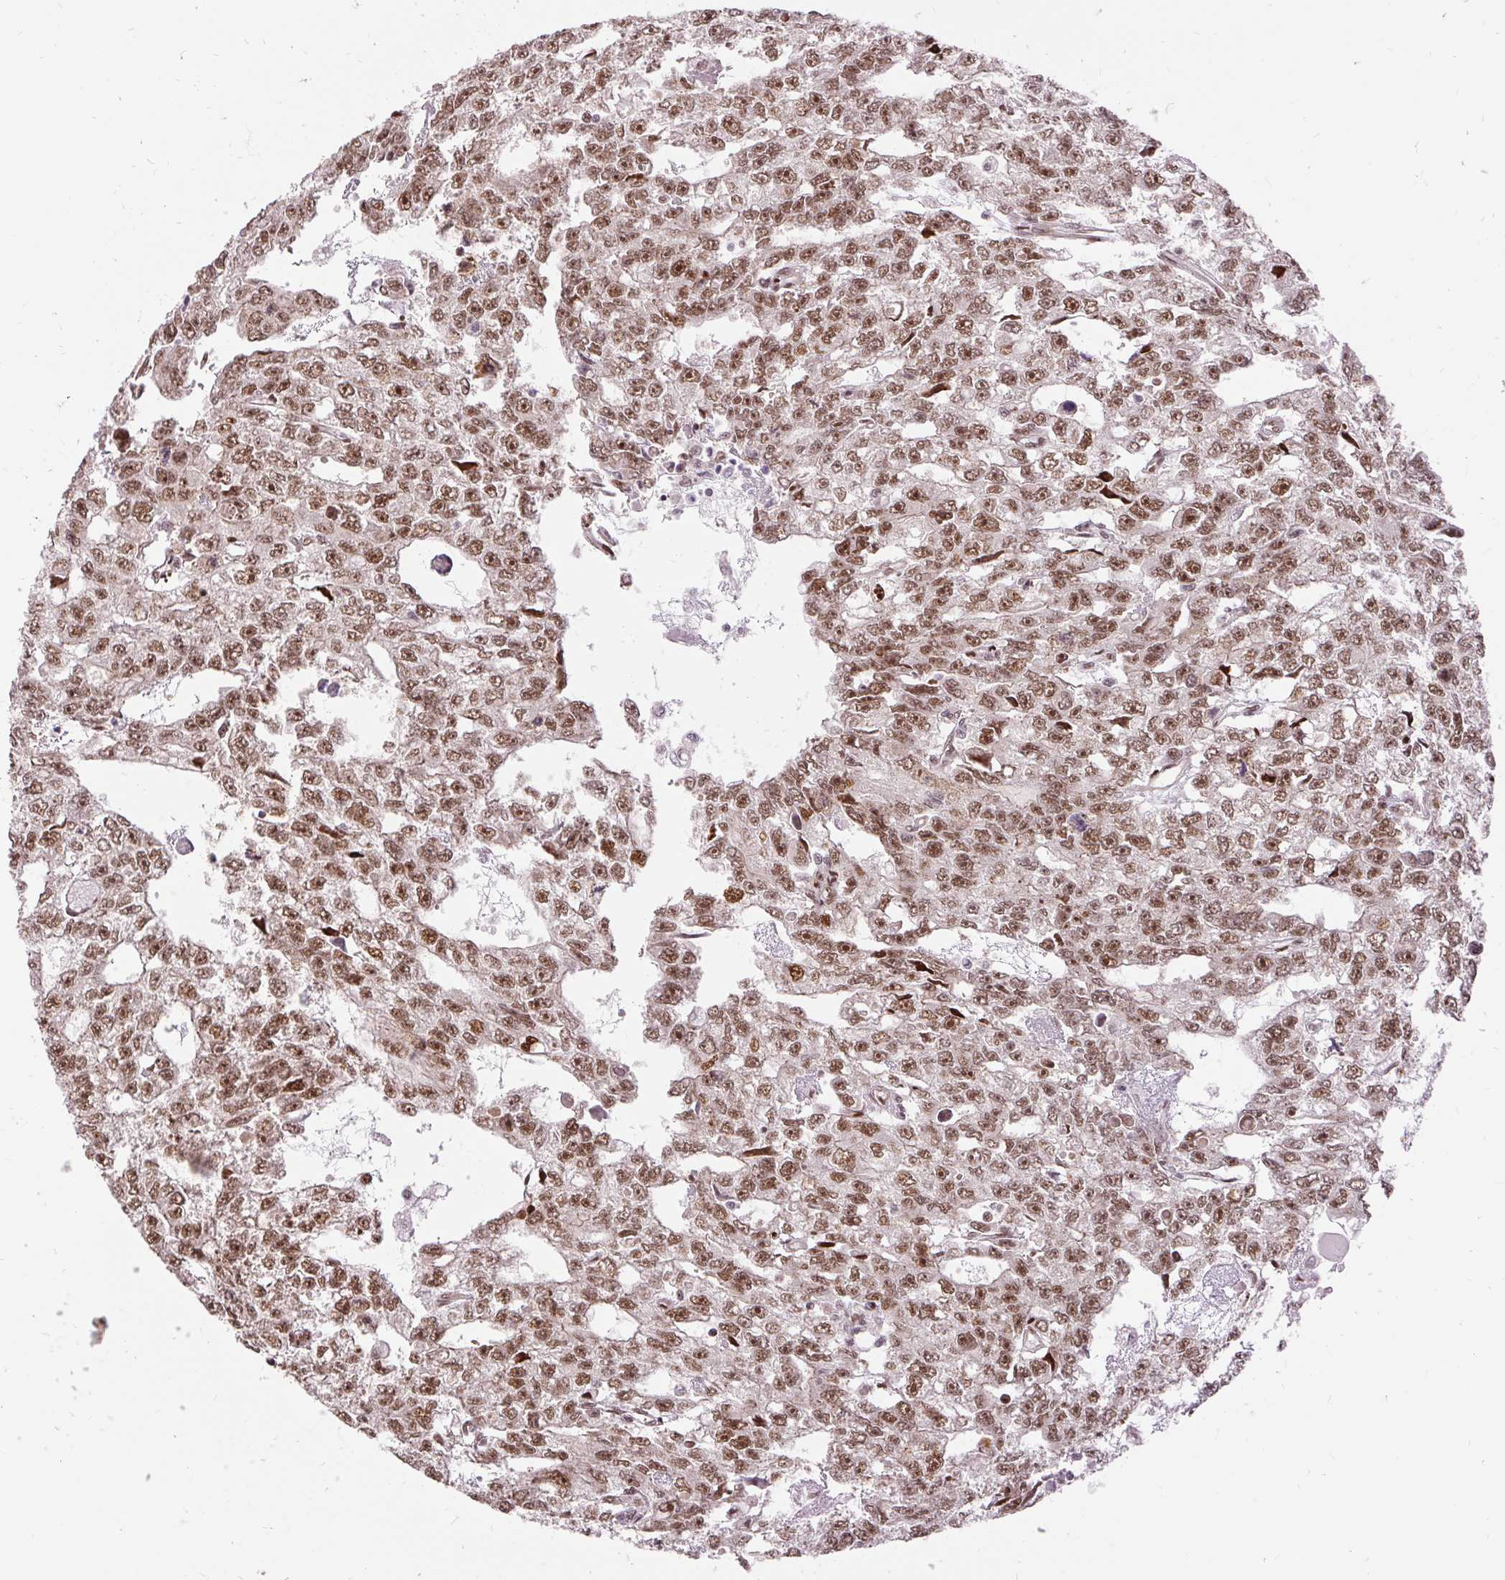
{"staining": {"intensity": "moderate", "quantity": ">75%", "location": "nuclear"}, "tissue": "testis cancer", "cell_type": "Tumor cells", "image_type": "cancer", "snomed": [{"axis": "morphology", "description": "Carcinoma, Embryonal, NOS"}, {"axis": "topography", "description": "Testis"}], "caption": "Testis cancer stained with a brown dye exhibits moderate nuclear positive positivity in about >75% of tumor cells.", "gene": "MECOM", "patient": {"sex": "male", "age": 20}}